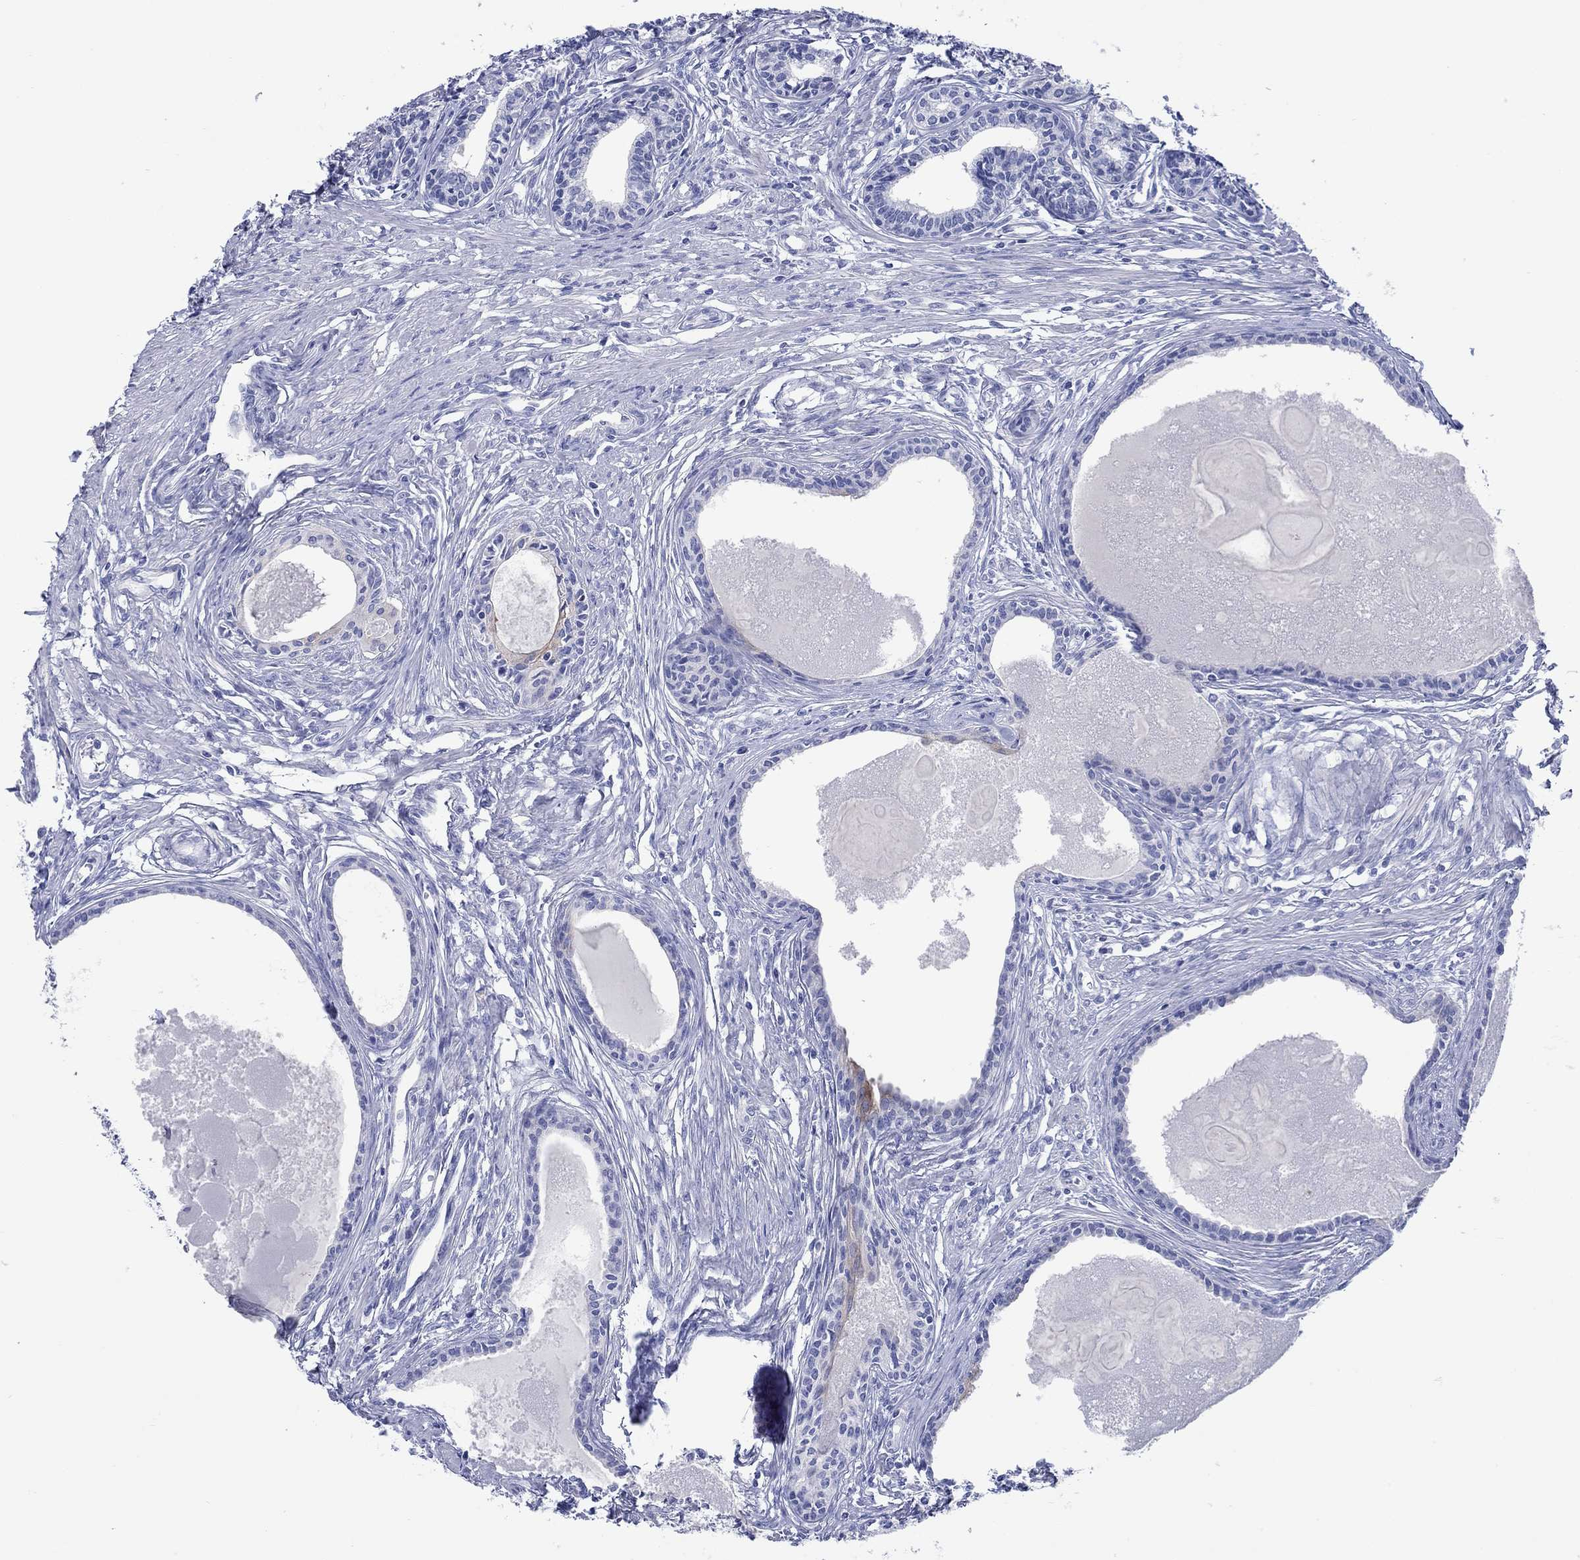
{"staining": {"intensity": "negative", "quantity": "none", "location": "none"}, "tissue": "prostate", "cell_type": "Glandular cells", "image_type": "normal", "snomed": [{"axis": "morphology", "description": "Normal tissue, NOS"}, {"axis": "topography", "description": "Prostate"}], "caption": "A high-resolution image shows immunohistochemistry staining of unremarkable prostate, which demonstrates no significant positivity in glandular cells.", "gene": "ENSG00000251537", "patient": {"sex": "male", "age": 60}}